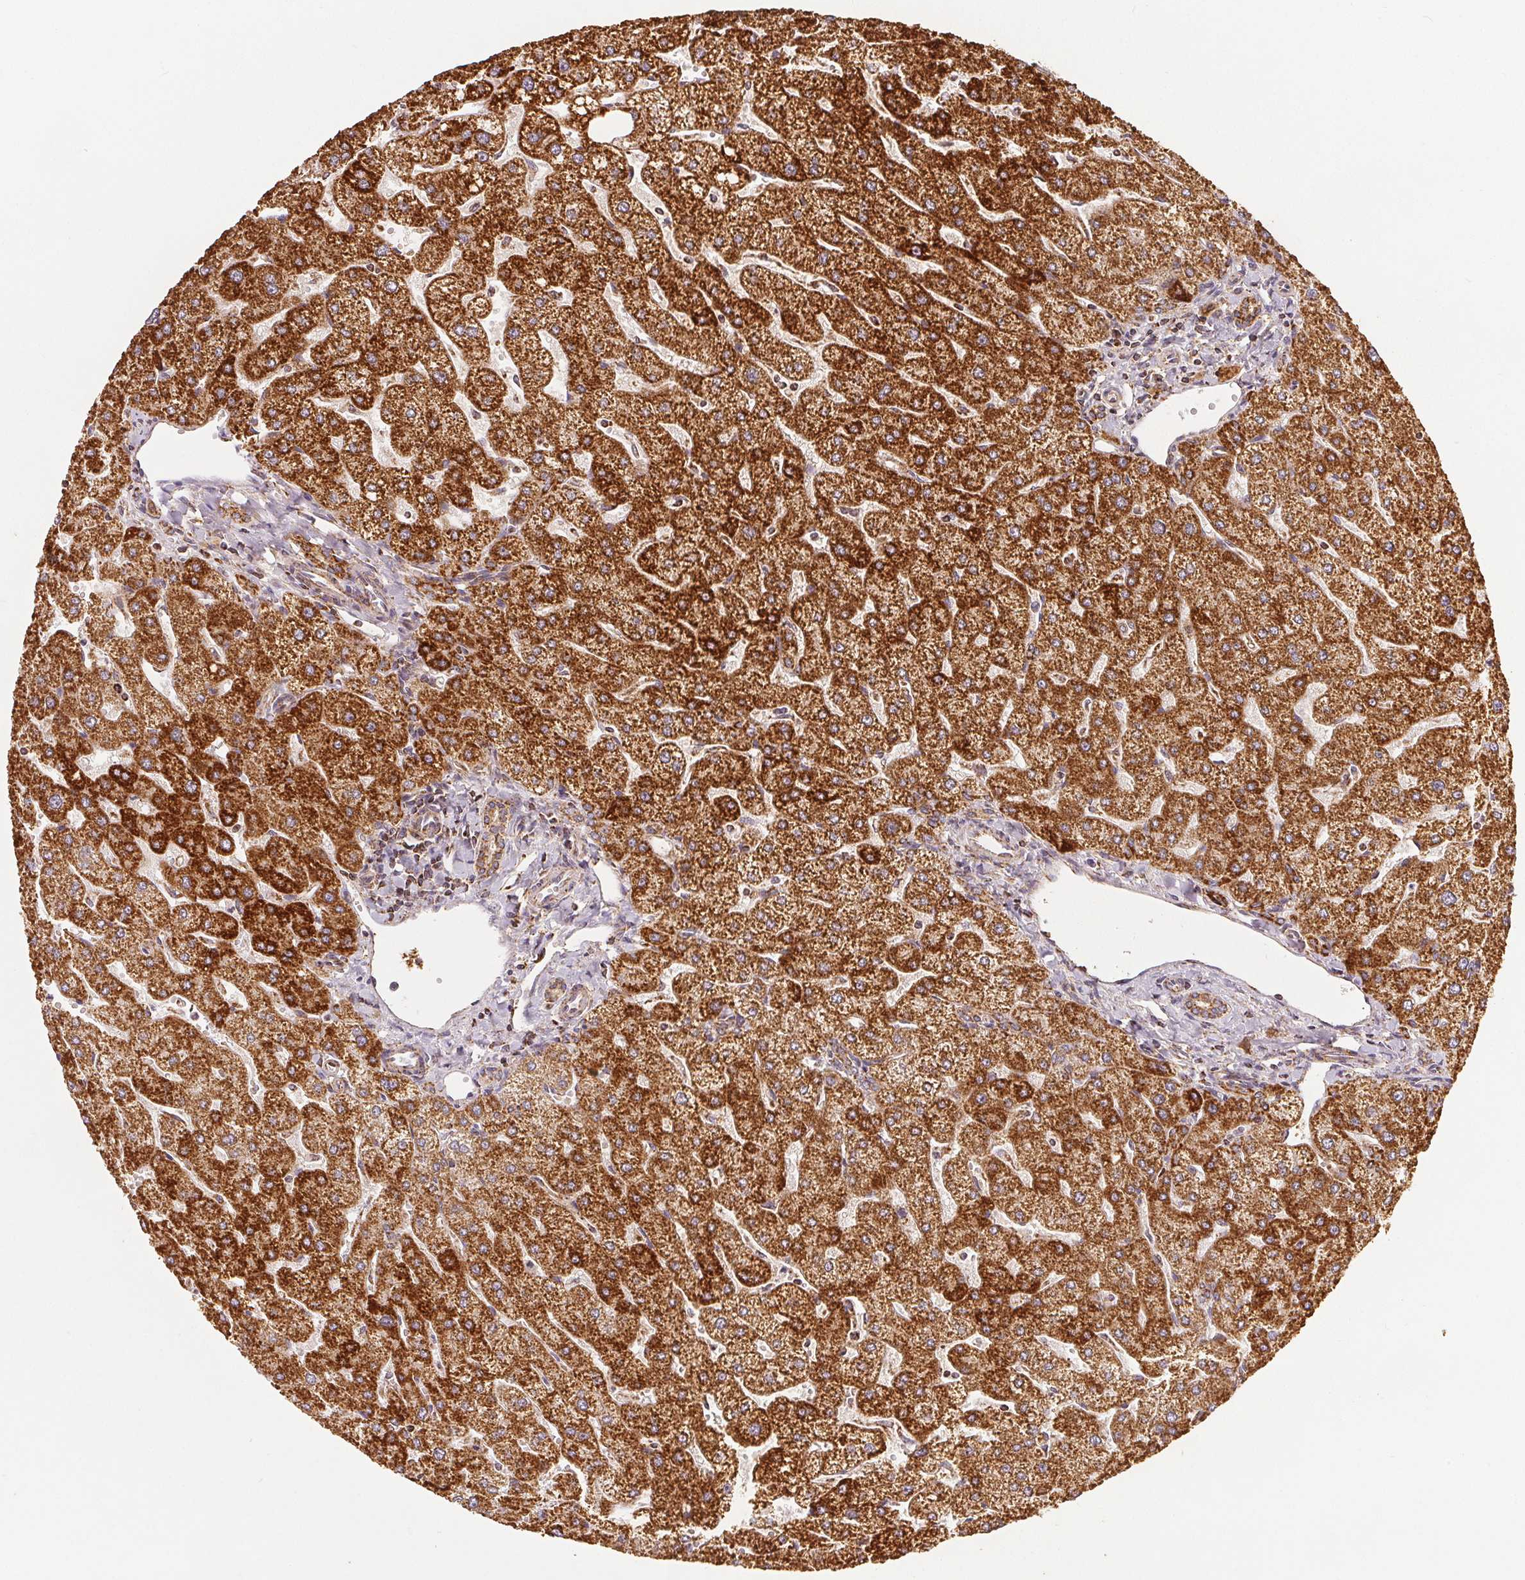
{"staining": {"intensity": "moderate", "quantity": ">75%", "location": "cytoplasmic/membranous"}, "tissue": "liver", "cell_type": "Cholangiocytes", "image_type": "normal", "snomed": [{"axis": "morphology", "description": "Normal tissue, NOS"}, {"axis": "topography", "description": "Liver"}], "caption": "Moderate cytoplasmic/membranous expression for a protein is appreciated in approximately >75% of cholangiocytes of normal liver using IHC.", "gene": "SDHB", "patient": {"sex": "male", "age": 67}}